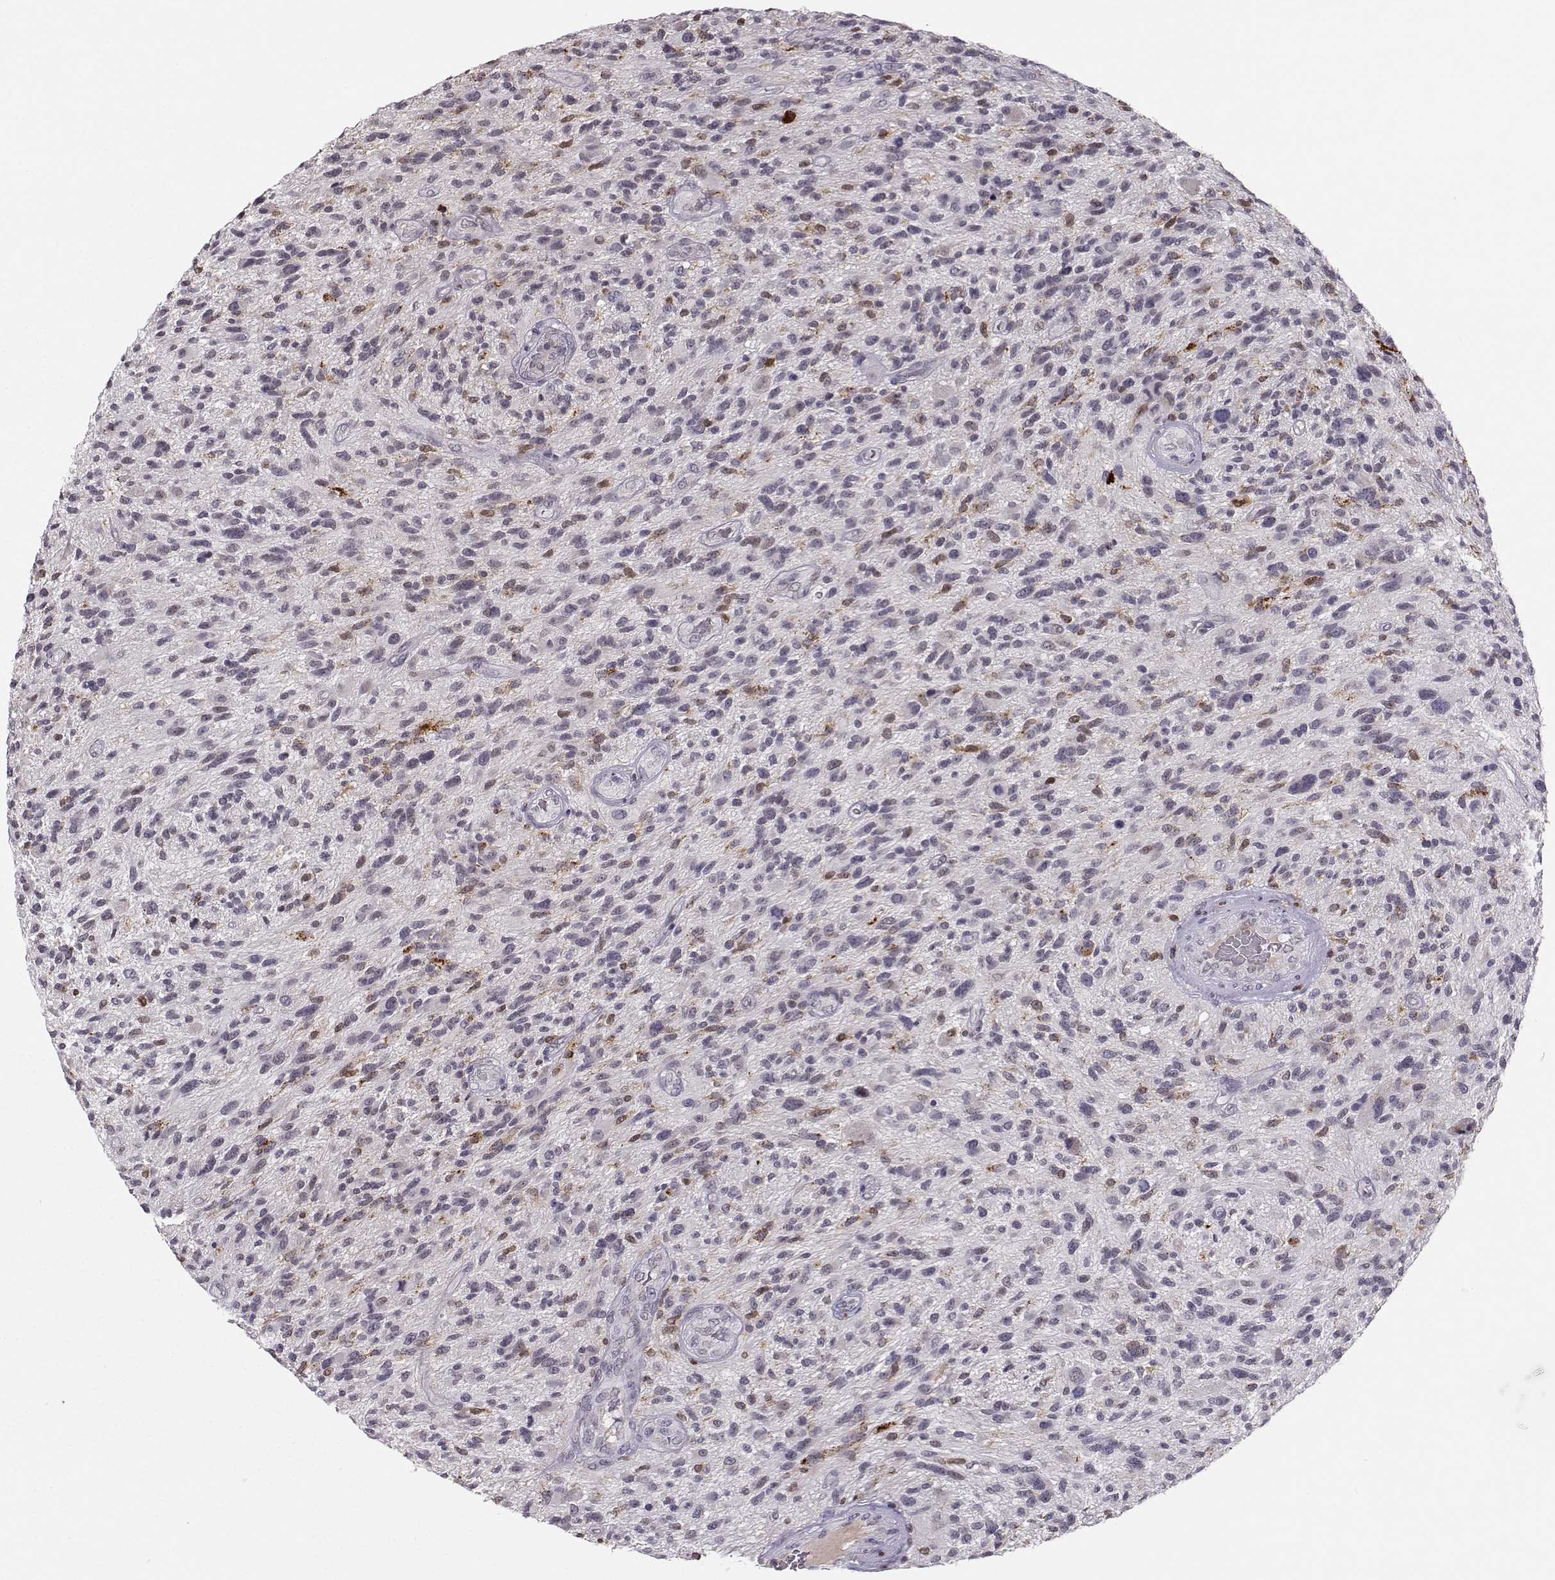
{"staining": {"intensity": "negative", "quantity": "none", "location": "none"}, "tissue": "glioma", "cell_type": "Tumor cells", "image_type": "cancer", "snomed": [{"axis": "morphology", "description": "Glioma, malignant, High grade"}, {"axis": "topography", "description": "Brain"}], "caption": "A high-resolution image shows immunohistochemistry (IHC) staining of malignant glioma (high-grade), which exhibits no significant staining in tumor cells.", "gene": "HTR7", "patient": {"sex": "male", "age": 47}}